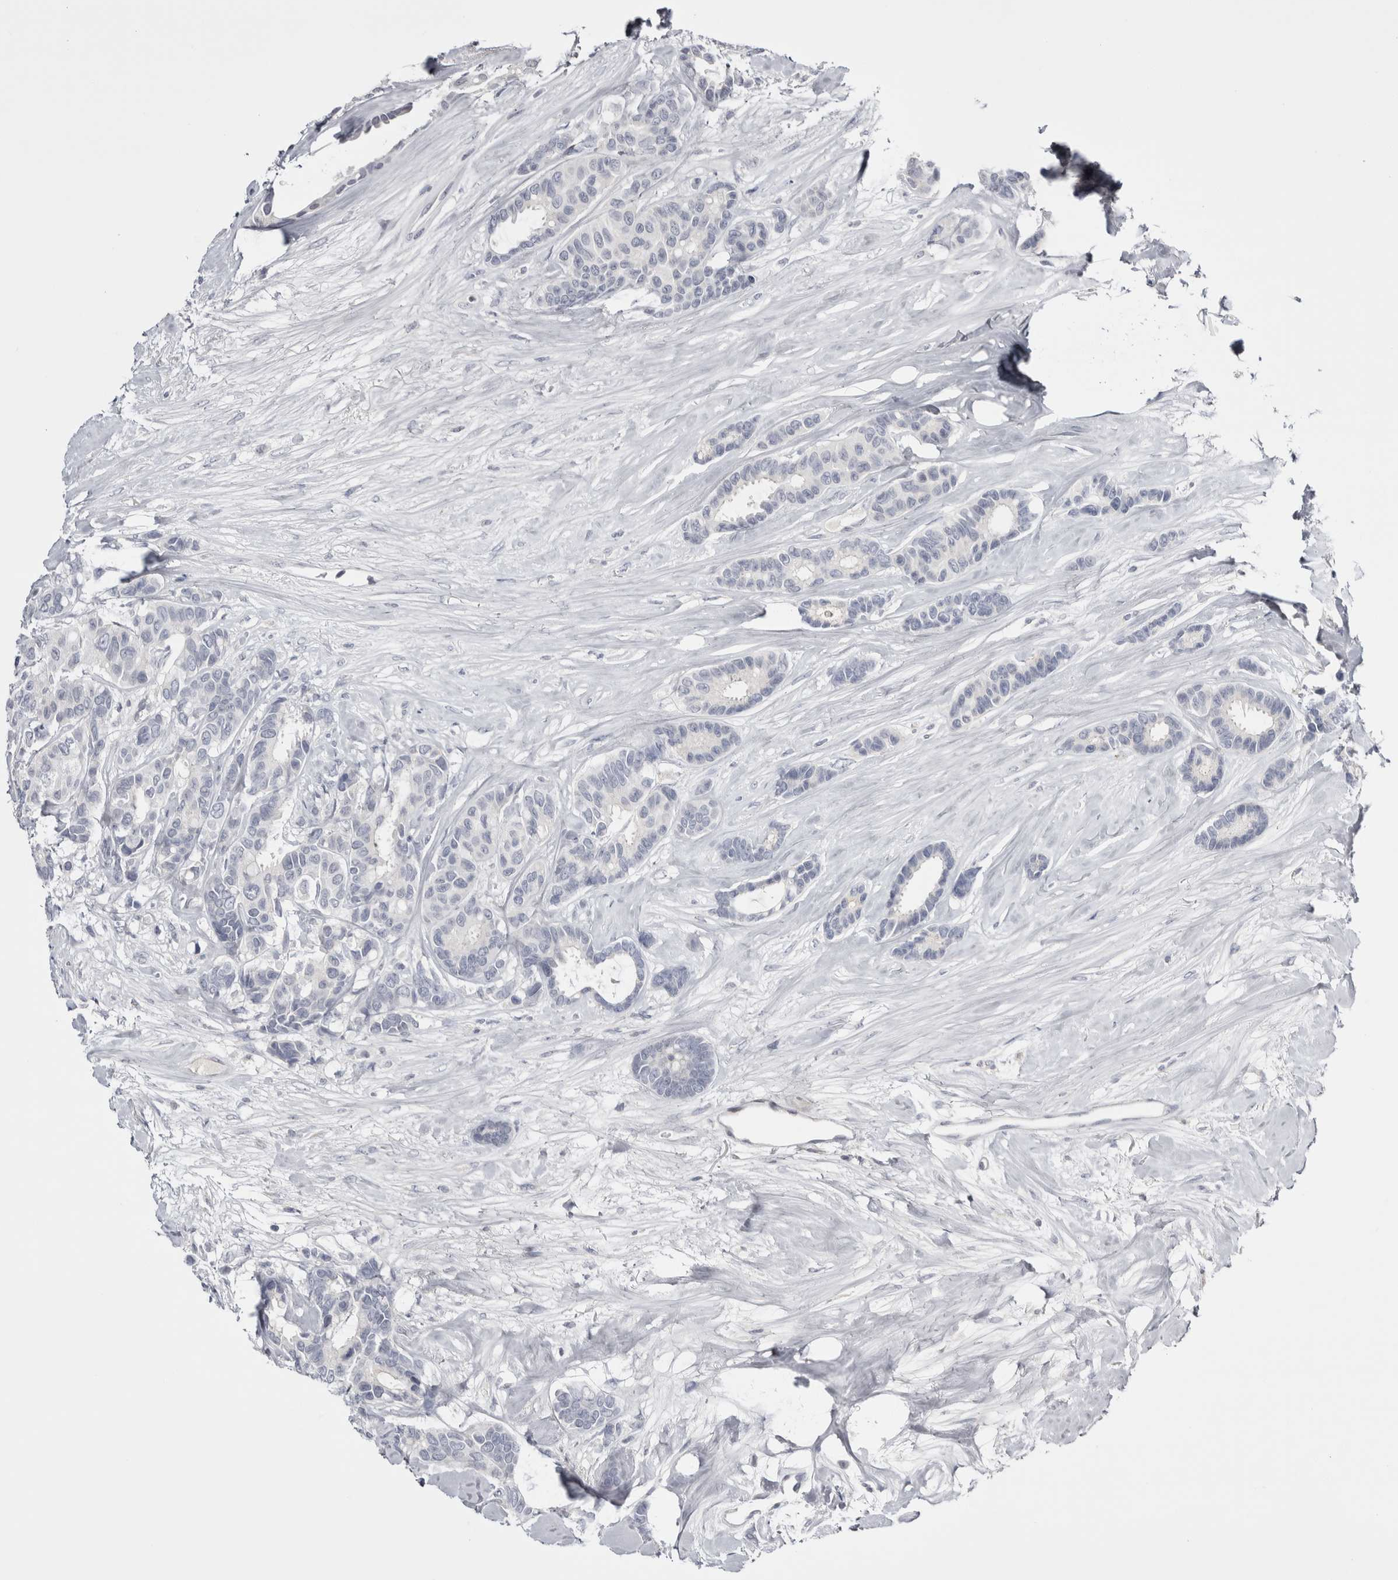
{"staining": {"intensity": "negative", "quantity": "none", "location": "none"}, "tissue": "breast cancer", "cell_type": "Tumor cells", "image_type": "cancer", "snomed": [{"axis": "morphology", "description": "Duct carcinoma"}, {"axis": "topography", "description": "Breast"}], "caption": "High magnification brightfield microscopy of breast cancer stained with DAB (3,3'-diaminobenzidine) (brown) and counterstained with hematoxylin (blue): tumor cells show no significant staining.", "gene": "FNDC8", "patient": {"sex": "female", "age": 87}}